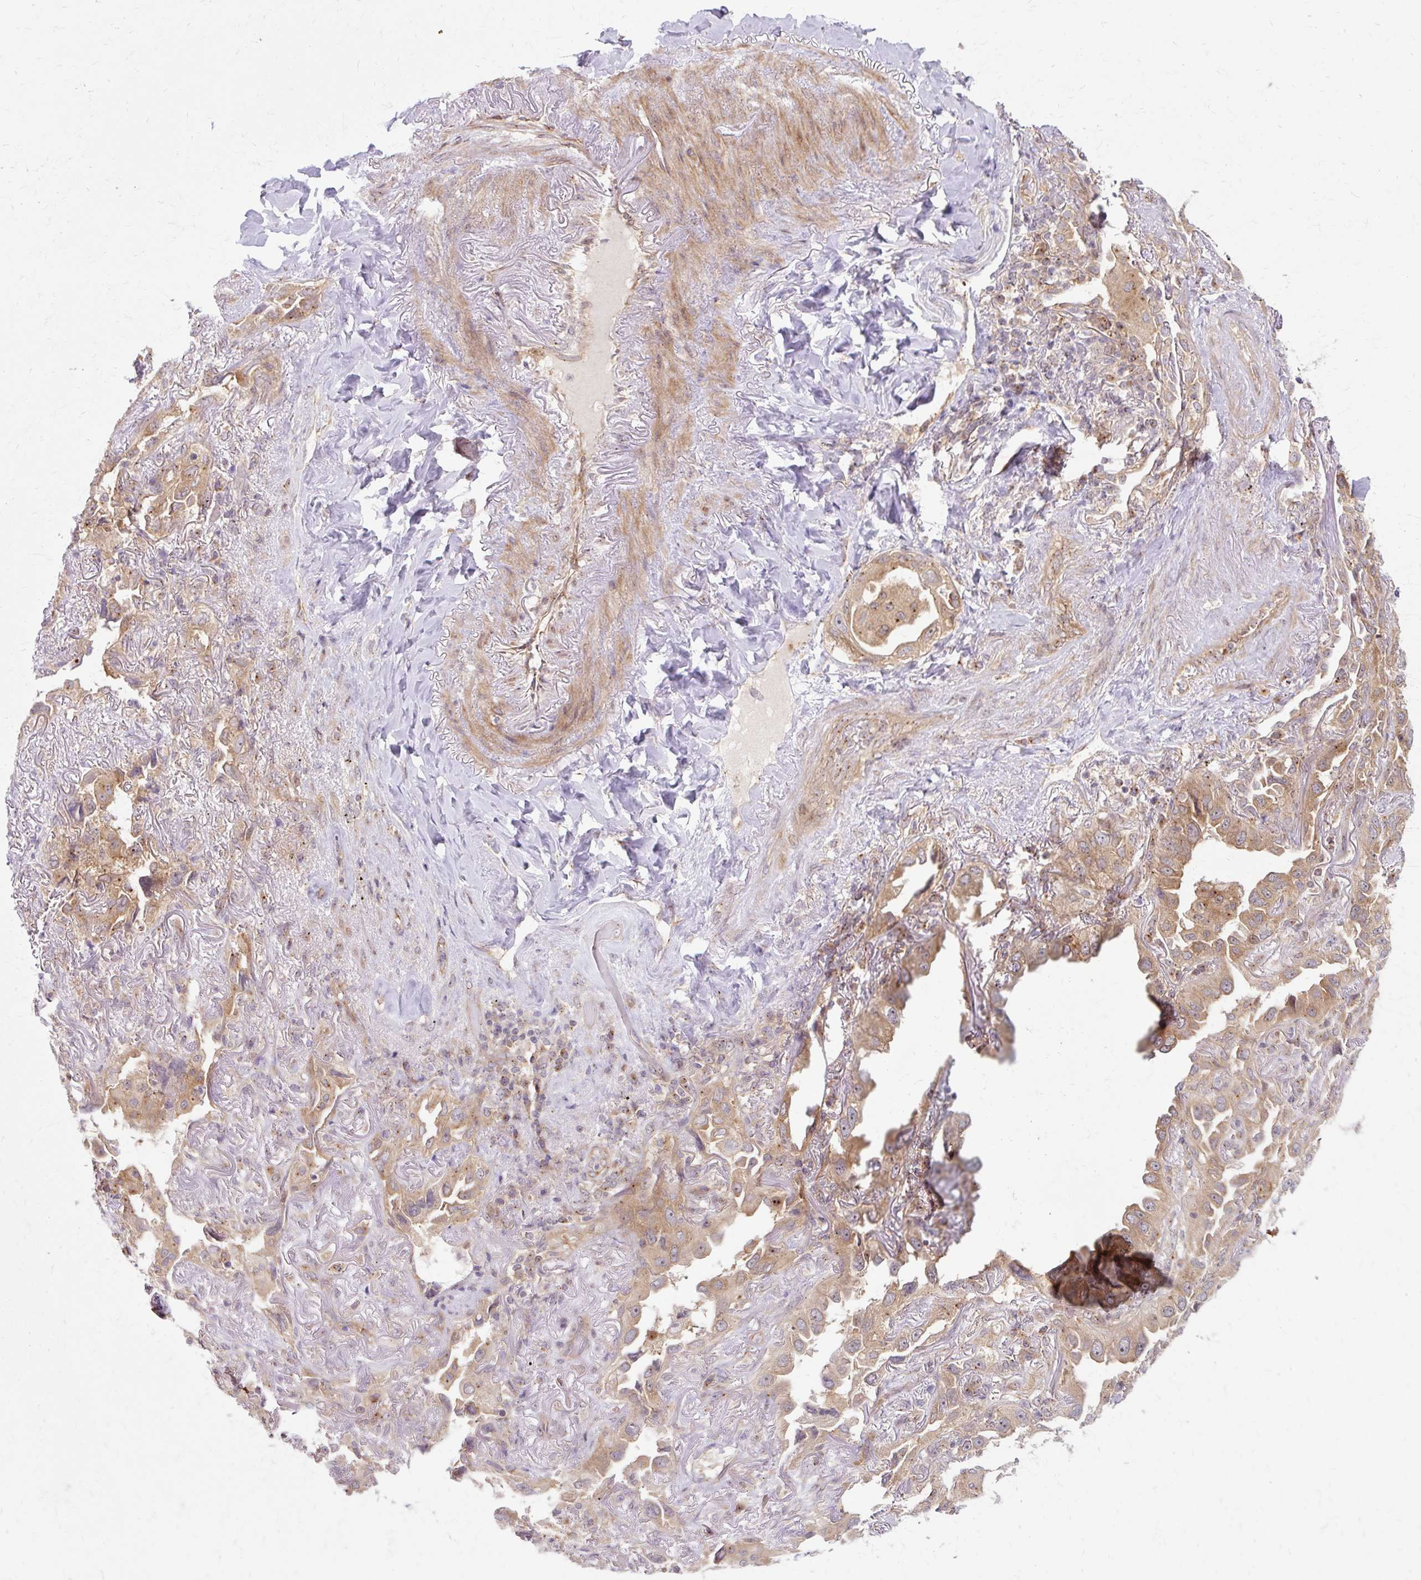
{"staining": {"intensity": "moderate", "quantity": ">75%", "location": "cytoplasmic/membranous"}, "tissue": "lung cancer", "cell_type": "Tumor cells", "image_type": "cancer", "snomed": [{"axis": "morphology", "description": "Adenocarcinoma, NOS"}, {"axis": "topography", "description": "Lung"}], "caption": "Moderate cytoplasmic/membranous positivity is identified in about >75% of tumor cells in lung cancer.", "gene": "MZT2B", "patient": {"sex": "female", "age": 69}}